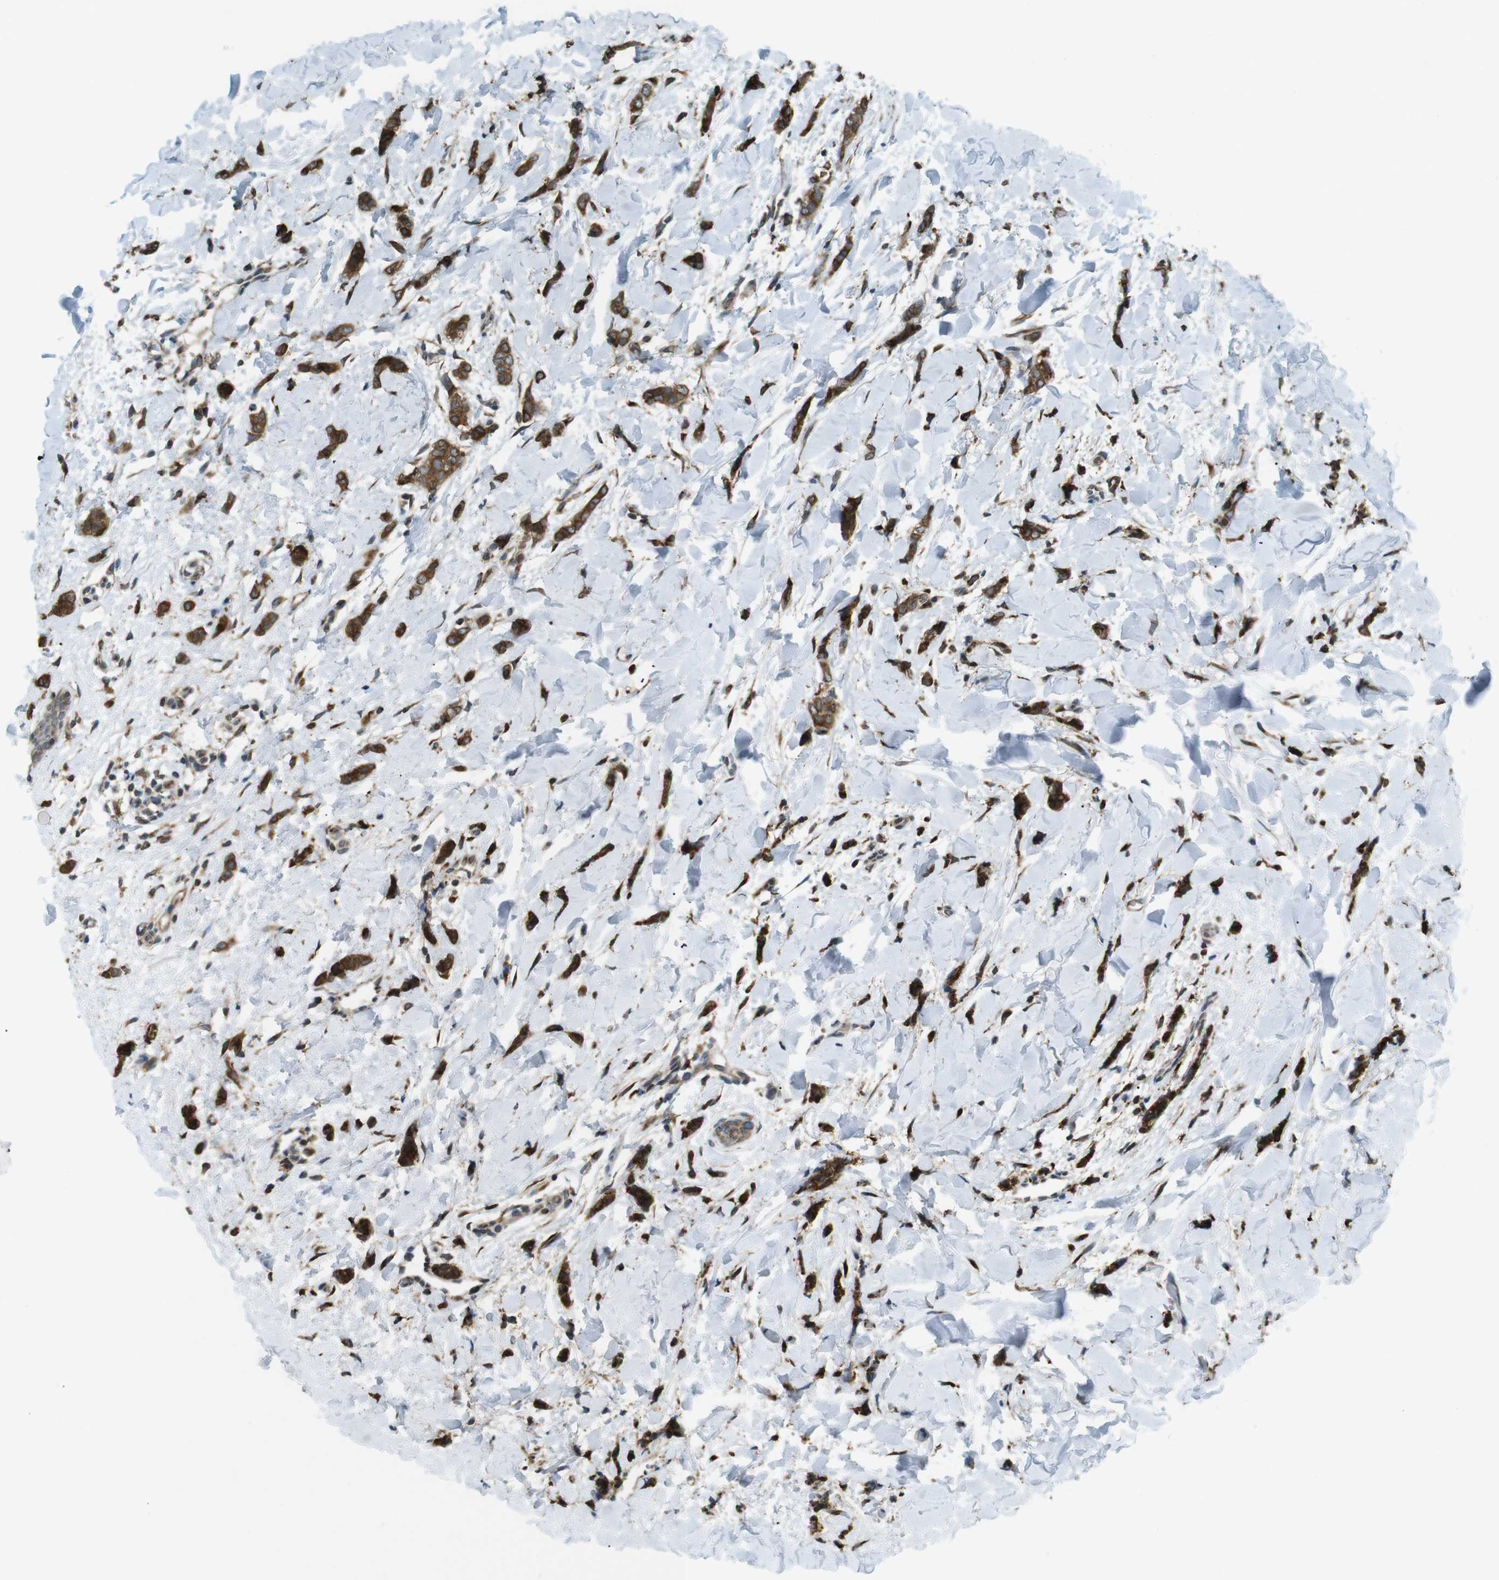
{"staining": {"intensity": "moderate", "quantity": ">75%", "location": "cytoplasmic/membranous"}, "tissue": "breast cancer", "cell_type": "Tumor cells", "image_type": "cancer", "snomed": [{"axis": "morphology", "description": "Lobular carcinoma"}, {"axis": "topography", "description": "Skin"}, {"axis": "topography", "description": "Breast"}], "caption": "About >75% of tumor cells in breast cancer (lobular carcinoma) reveal moderate cytoplasmic/membranous protein positivity as visualized by brown immunohistochemical staining.", "gene": "TMED4", "patient": {"sex": "female", "age": 46}}